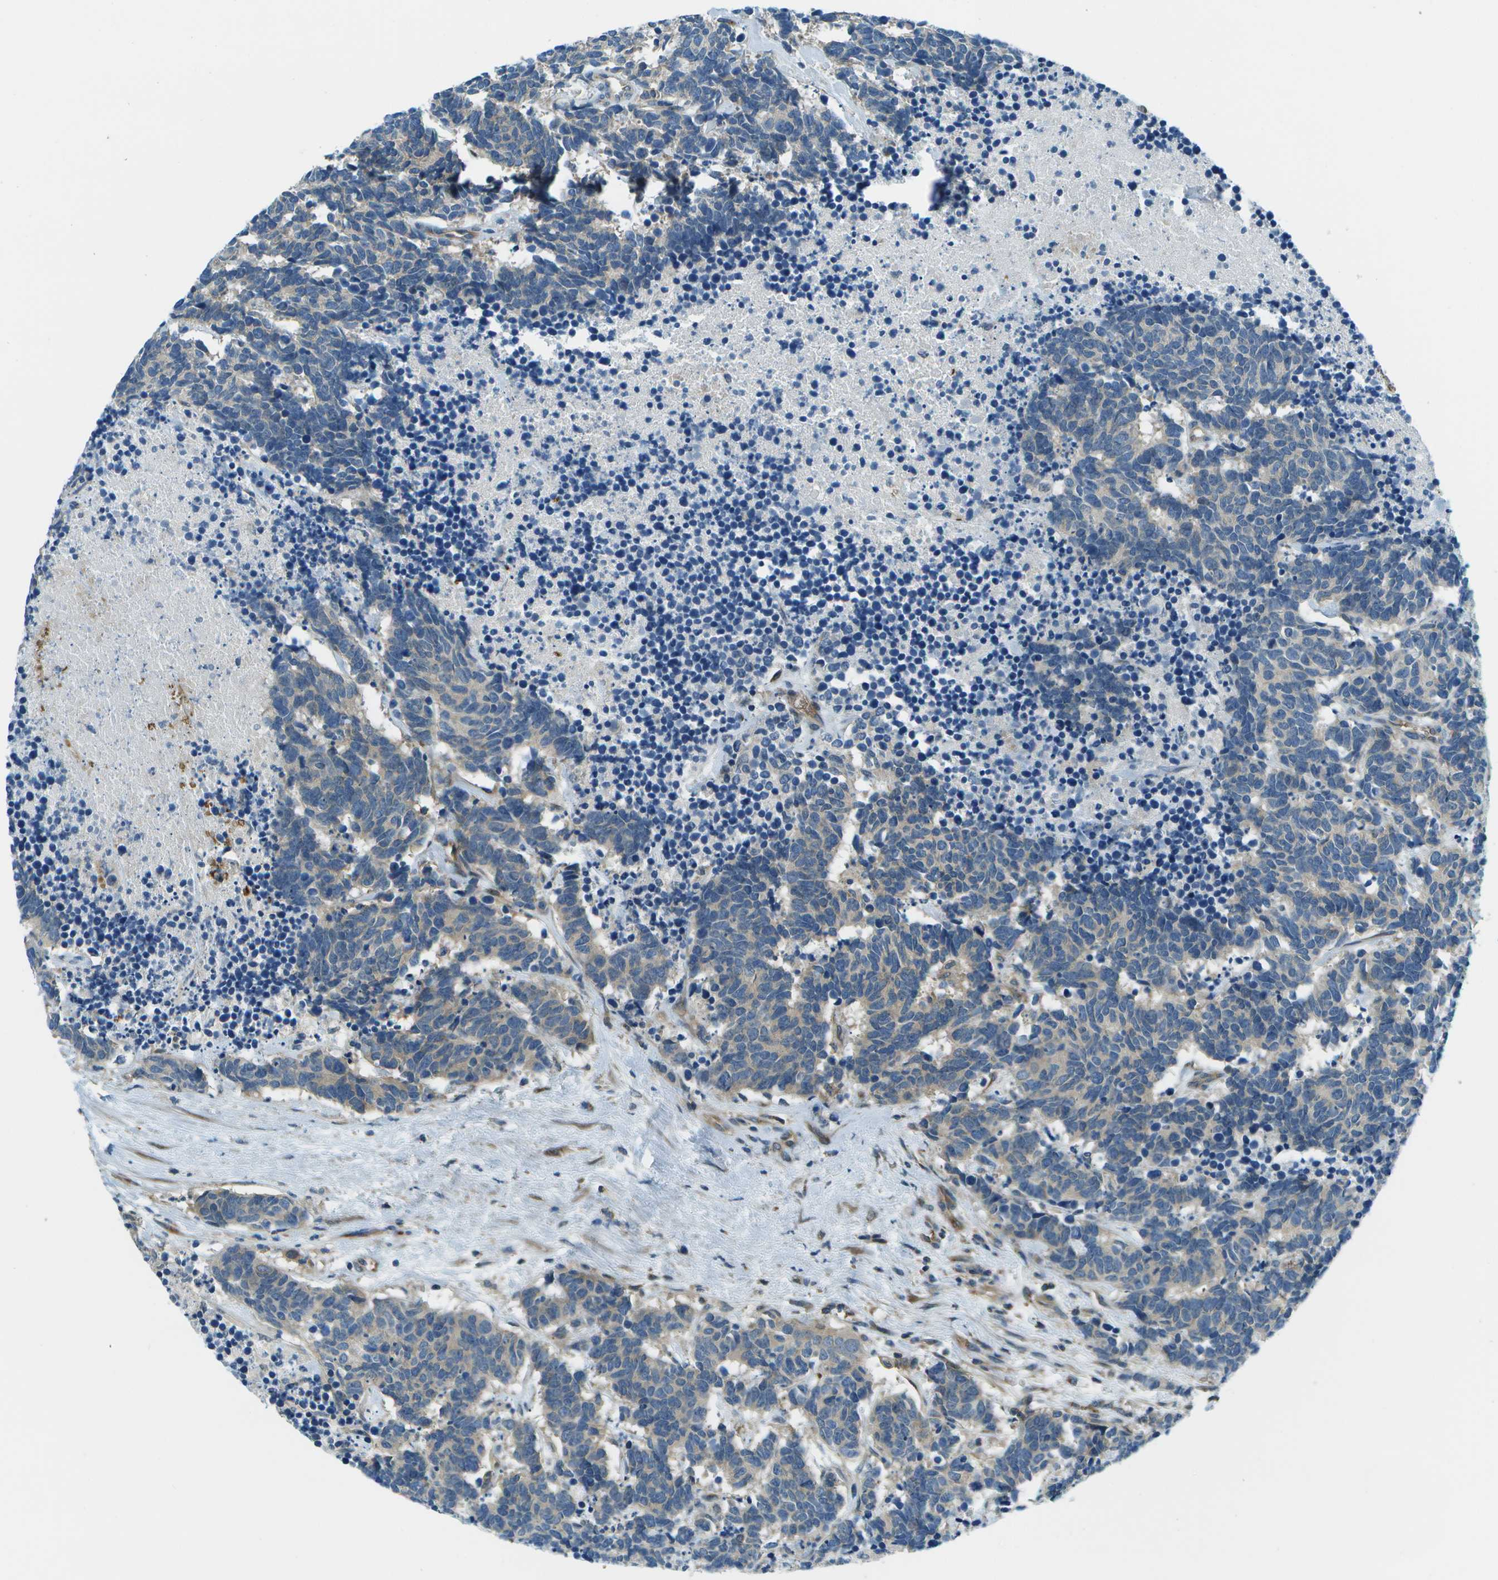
{"staining": {"intensity": "weak", "quantity": "25%-75%", "location": "cytoplasmic/membranous"}, "tissue": "carcinoid", "cell_type": "Tumor cells", "image_type": "cancer", "snomed": [{"axis": "morphology", "description": "Carcinoma, NOS"}, {"axis": "morphology", "description": "Carcinoid, malignant, NOS"}, {"axis": "topography", "description": "Urinary bladder"}], "caption": "Malignant carcinoid stained for a protein exhibits weak cytoplasmic/membranous positivity in tumor cells. (DAB = brown stain, brightfield microscopy at high magnification).", "gene": "CTIF", "patient": {"sex": "male", "age": 57}}